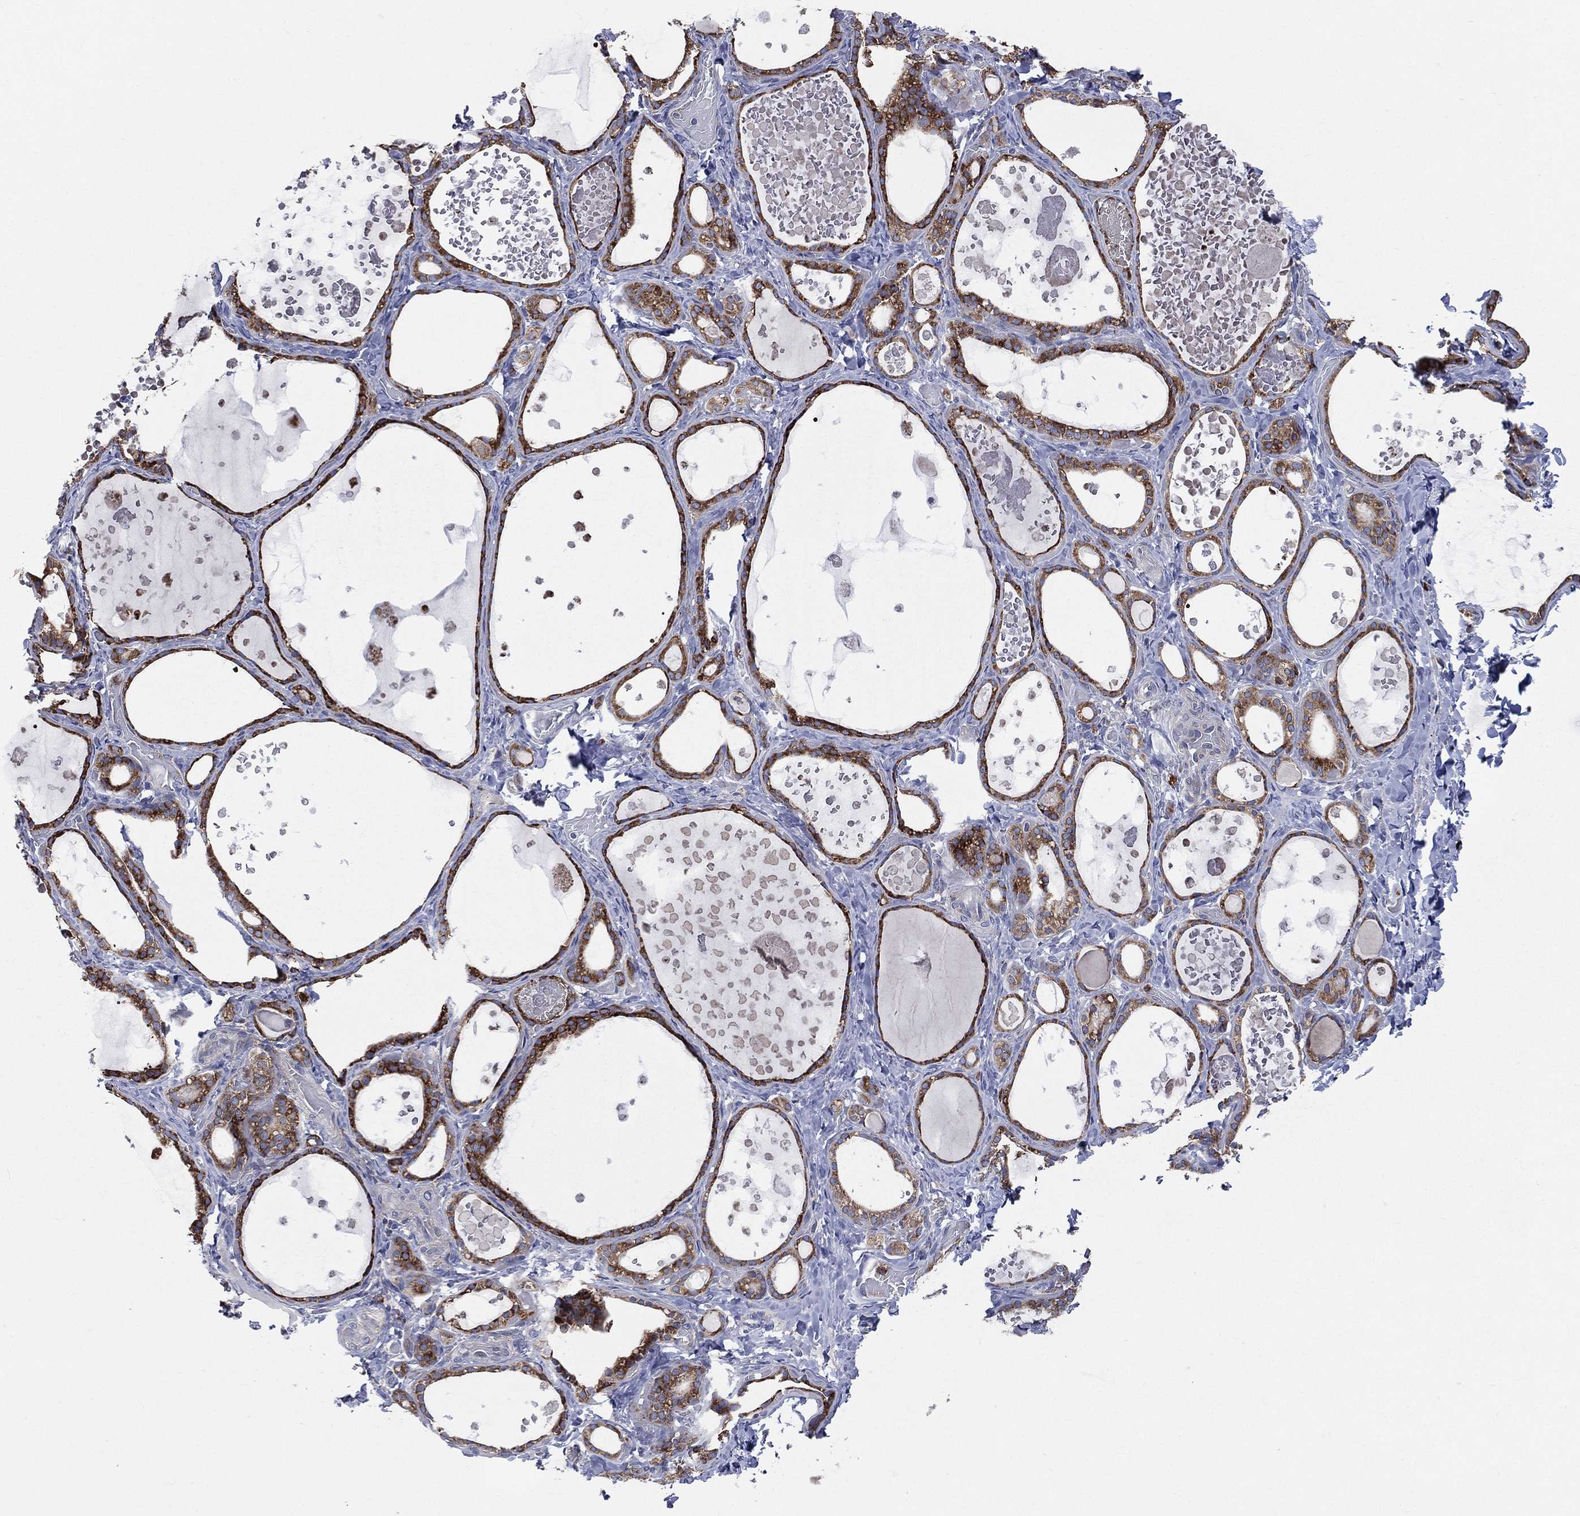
{"staining": {"intensity": "strong", "quantity": ">75%", "location": "cytoplasmic/membranous"}, "tissue": "thyroid gland", "cell_type": "Glandular cells", "image_type": "normal", "snomed": [{"axis": "morphology", "description": "Normal tissue, NOS"}, {"axis": "topography", "description": "Thyroid gland"}], "caption": "Thyroid gland stained with immunohistochemistry shows strong cytoplasmic/membranous expression in about >75% of glandular cells. The protein is stained brown, and the nuclei are stained in blue (DAB IHC with brightfield microscopy, high magnification).", "gene": "CCDC159", "patient": {"sex": "female", "age": 56}}